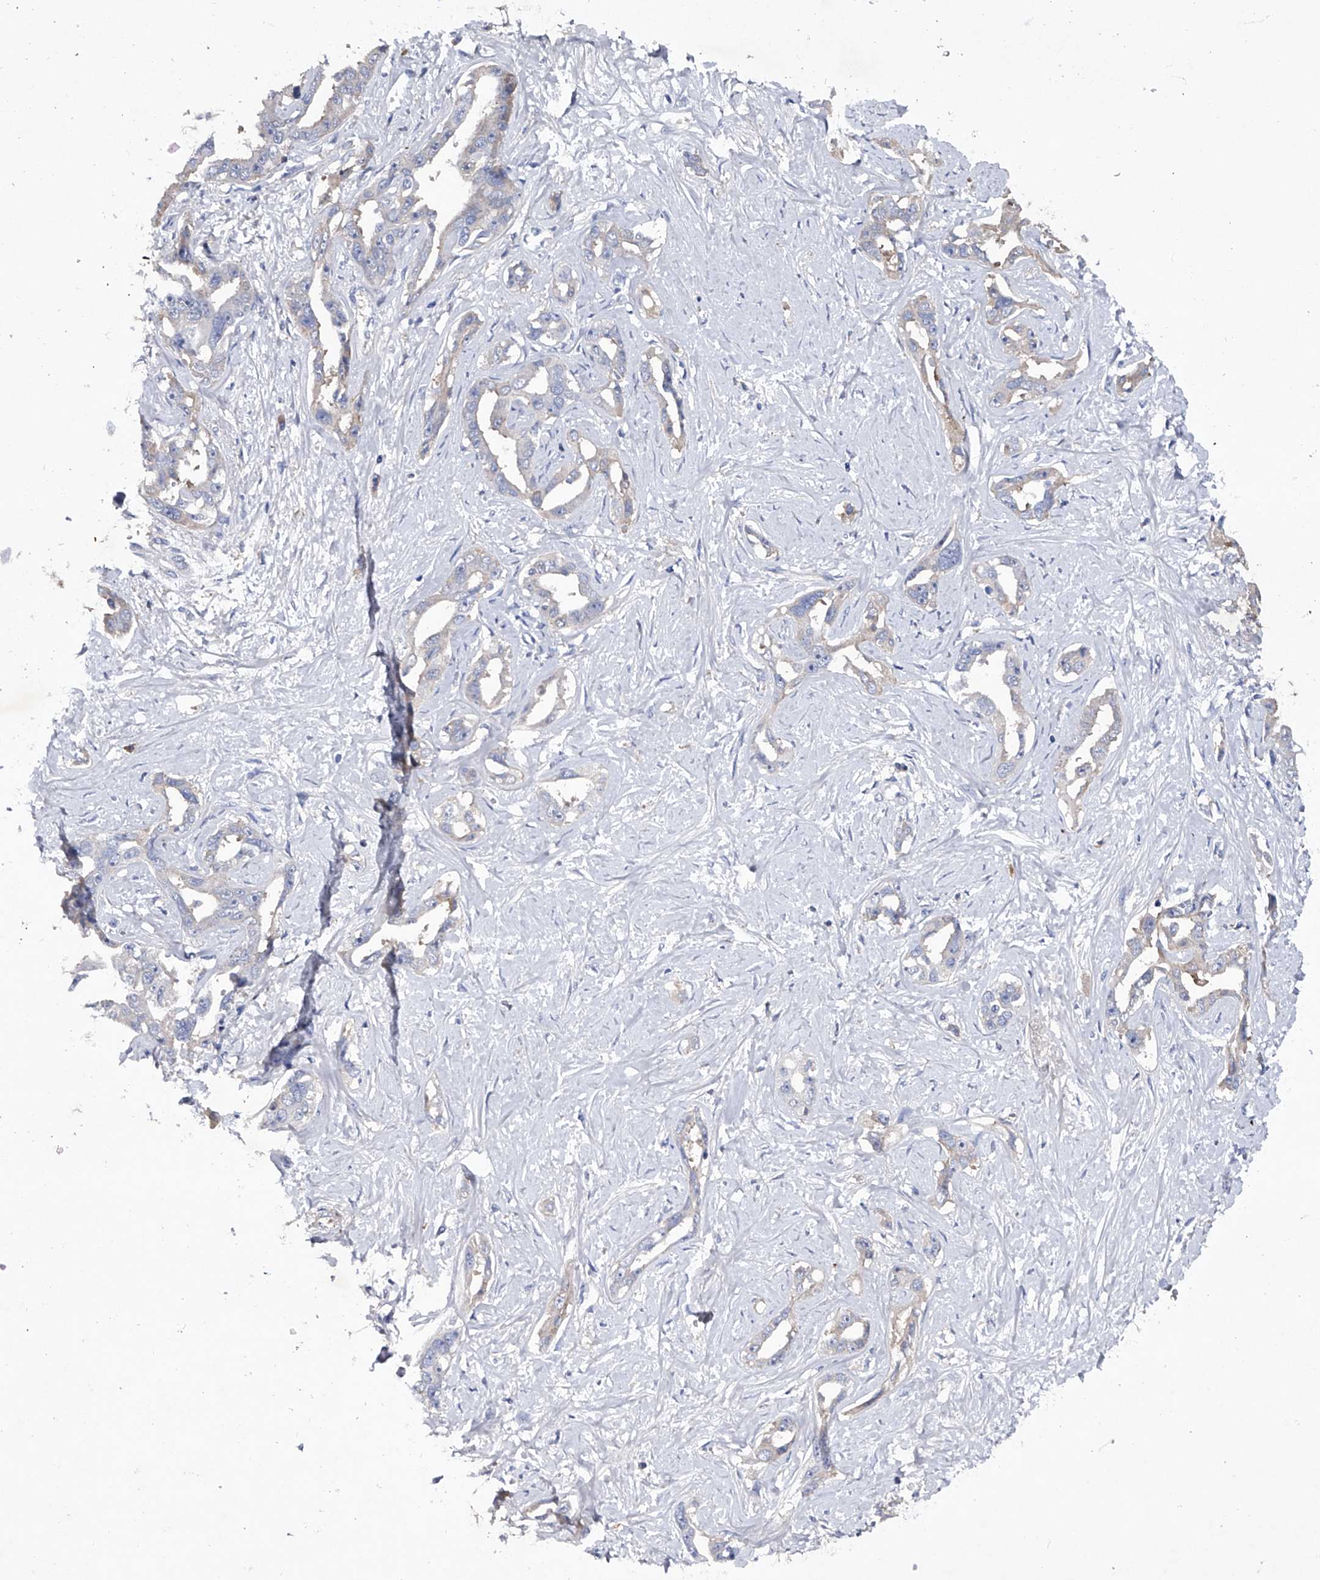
{"staining": {"intensity": "negative", "quantity": "none", "location": "none"}, "tissue": "liver cancer", "cell_type": "Tumor cells", "image_type": "cancer", "snomed": [{"axis": "morphology", "description": "Cholangiocarcinoma"}, {"axis": "topography", "description": "Liver"}], "caption": "This micrograph is of liver cancer (cholangiocarcinoma) stained with immunohistochemistry to label a protein in brown with the nuclei are counter-stained blue. There is no expression in tumor cells.", "gene": "ASNS", "patient": {"sex": "male", "age": 59}}